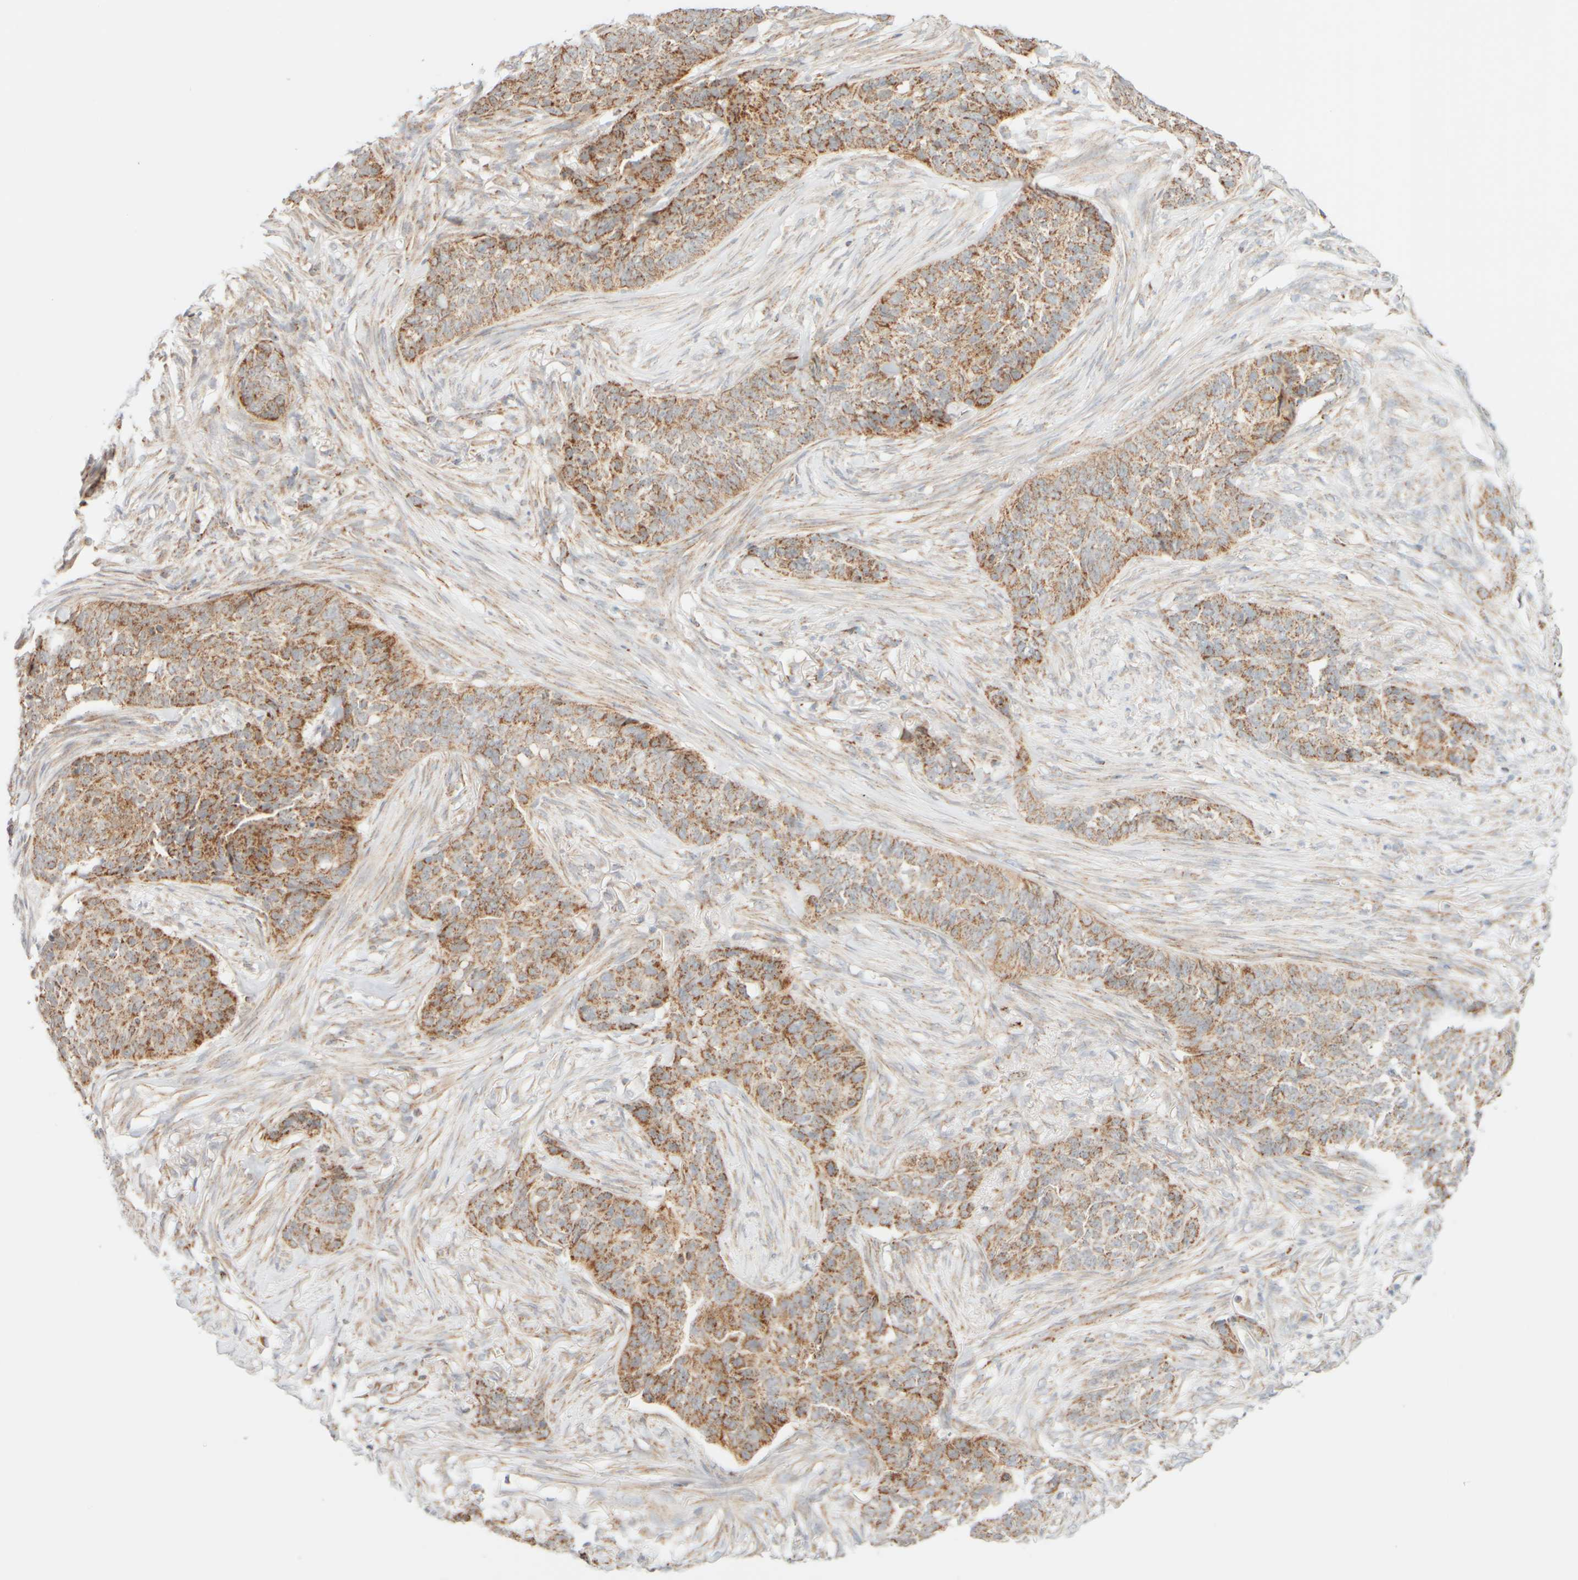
{"staining": {"intensity": "moderate", "quantity": ">75%", "location": "cytoplasmic/membranous"}, "tissue": "skin cancer", "cell_type": "Tumor cells", "image_type": "cancer", "snomed": [{"axis": "morphology", "description": "Basal cell carcinoma"}, {"axis": "topography", "description": "Skin"}], "caption": "Immunohistochemical staining of skin cancer (basal cell carcinoma) shows moderate cytoplasmic/membranous protein positivity in approximately >75% of tumor cells.", "gene": "PPM1K", "patient": {"sex": "male", "age": 85}}